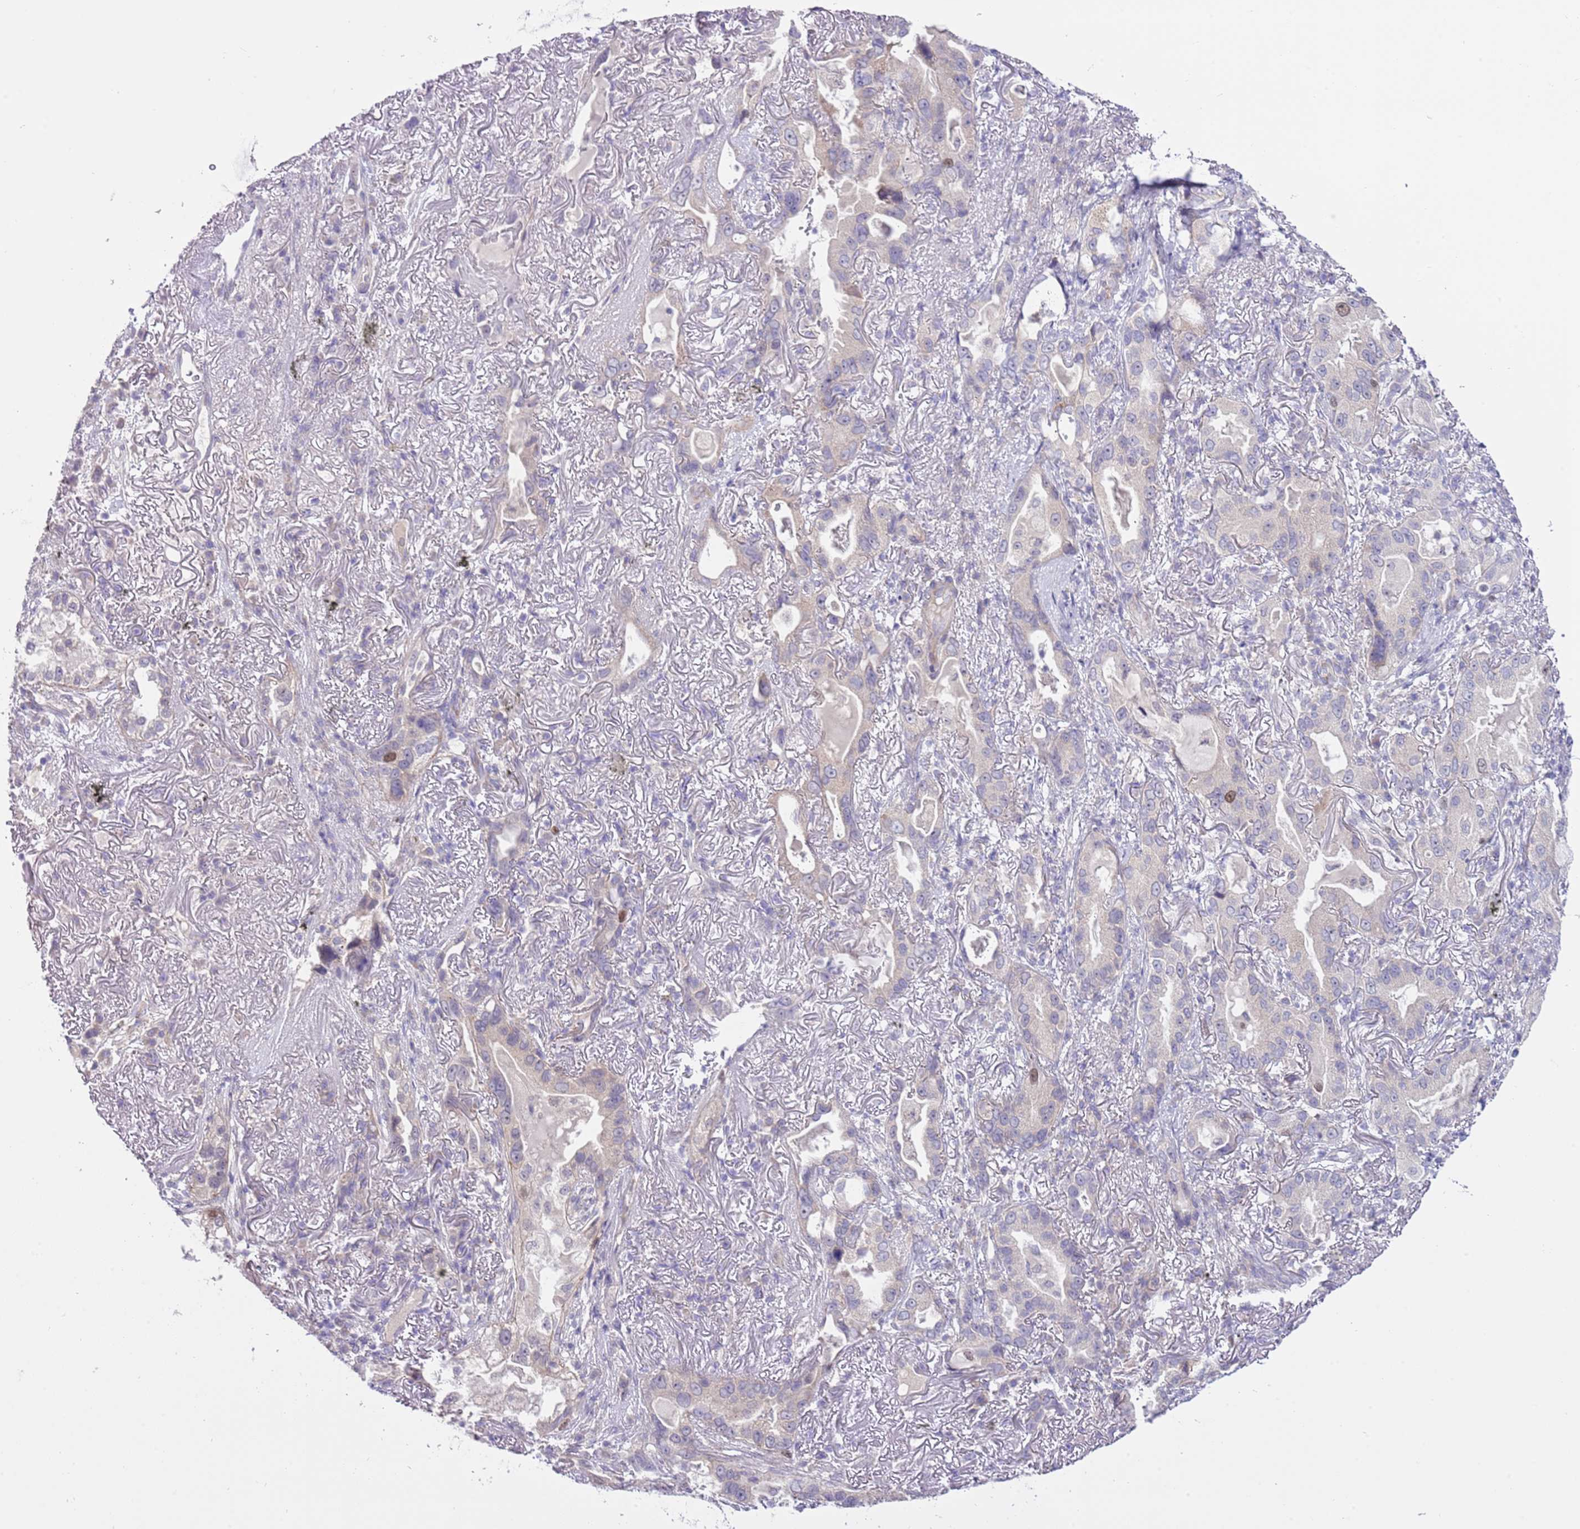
{"staining": {"intensity": "negative", "quantity": "none", "location": "none"}, "tissue": "lung cancer", "cell_type": "Tumor cells", "image_type": "cancer", "snomed": [{"axis": "morphology", "description": "Adenocarcinoma, NOS"}, {"axis": "topography", "description": "Lung"}], "caption": "DAB immunohistochemical staining of human lung cancer exhibits no significant expression in tumor cells. (DAB (3,3'-diaminobenzidine) immunohistochemistry (IHC), high magnification).", "gene": "FBRSL1", "patient": {"sex": "female", "age": 69}}